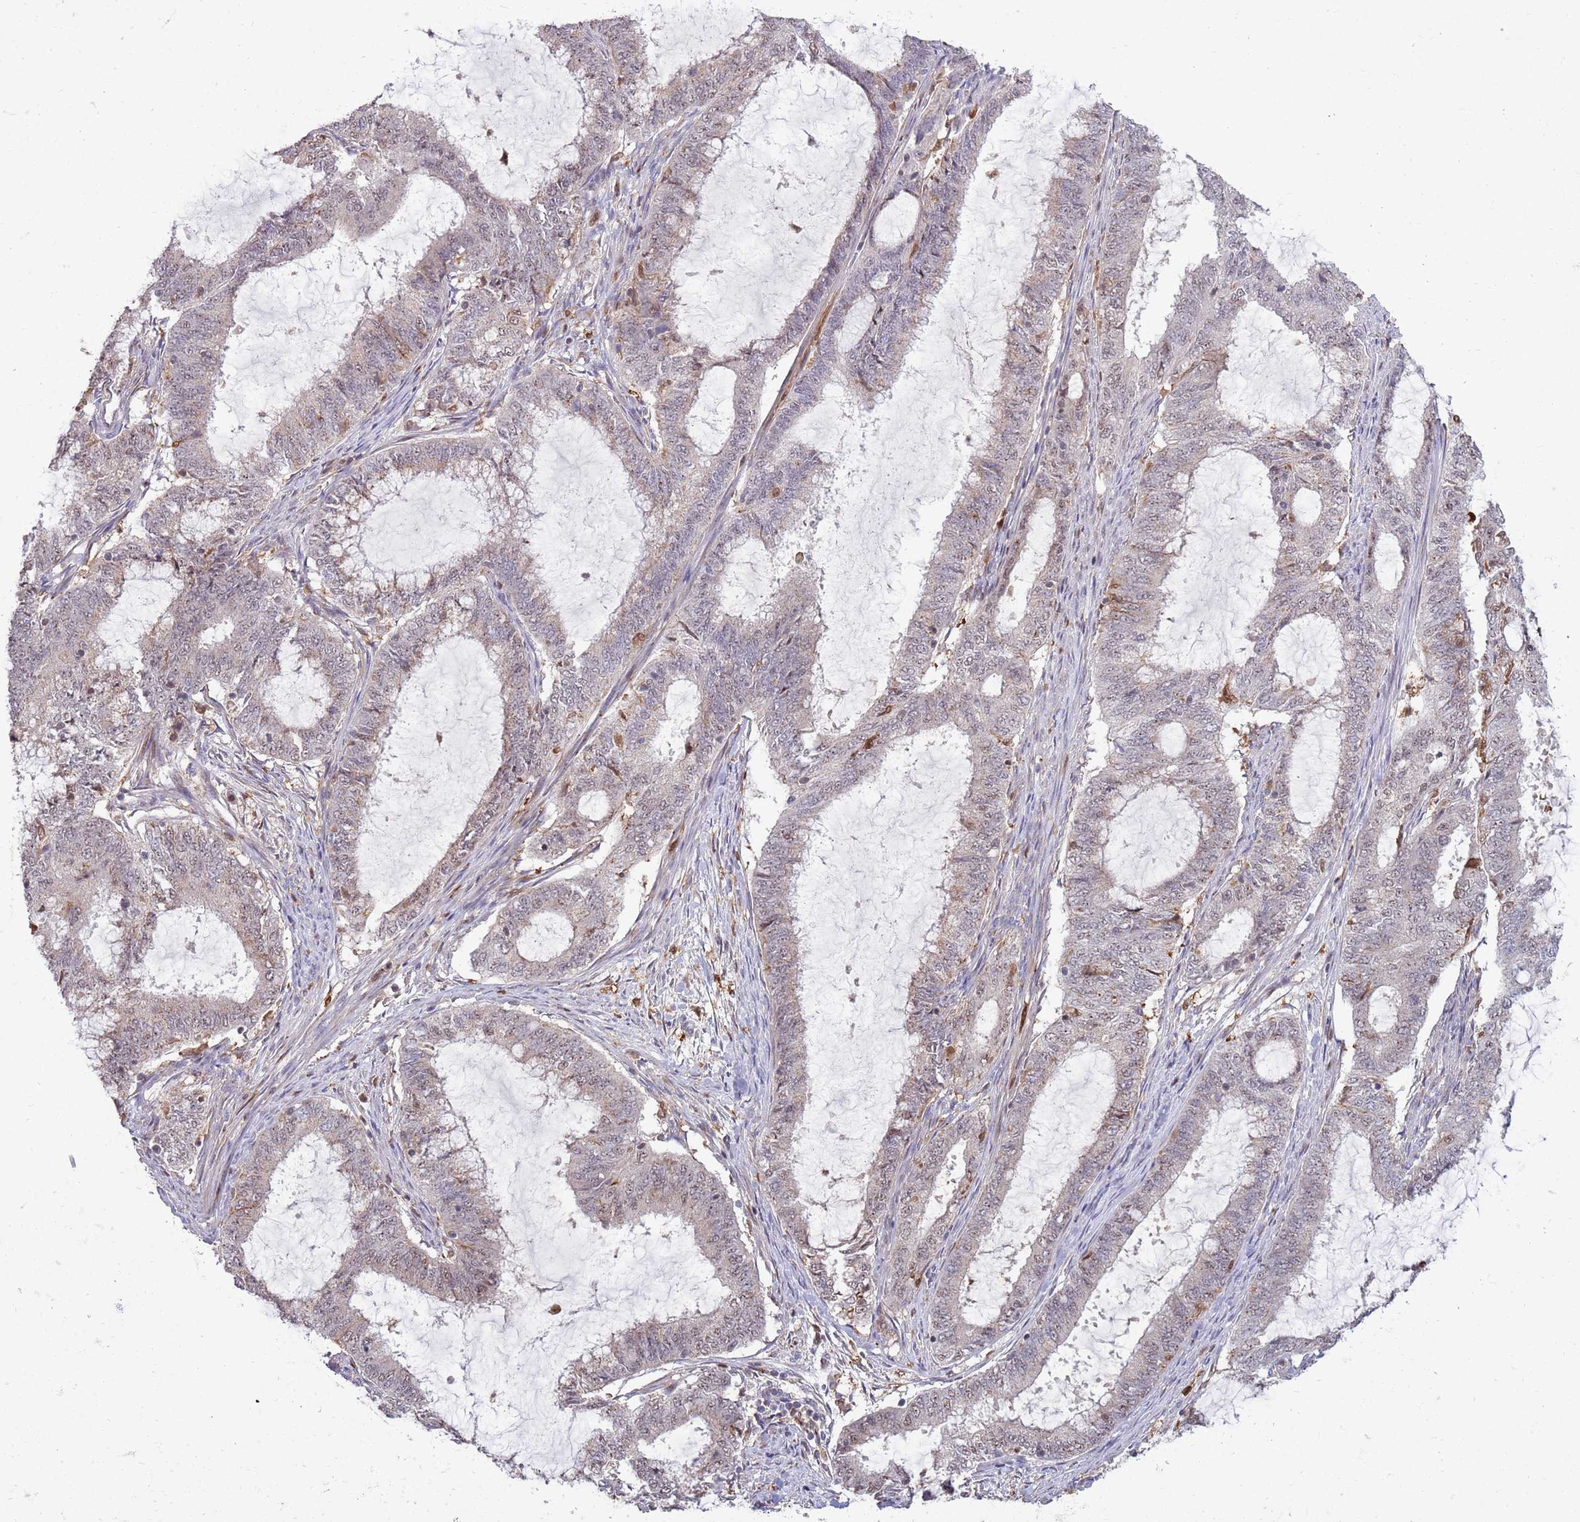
{"staining": {"intensity": "weak", "quantity": "<25%", "location": "nuclear"}, "tissue": "endometrial cancer", "cell_type": "Tumor cells", "image_type": "cancer", "snomed": [{"axis": "morphology", "description": "Adenocarcinoma, NOS"}, {"axis": "topography", "description": "Endometrium"}], "caption": "Immunohistochemistry micrograph of neoplastic tissue: human endometrial cancer stained with DAB (3,3'-diaminobenzidine) reveals no significant protein staining in tumor cells. Nuclei are stained in blue.", "gene": "CCNJL", "patient": {"sex": "female", "age": 51}}